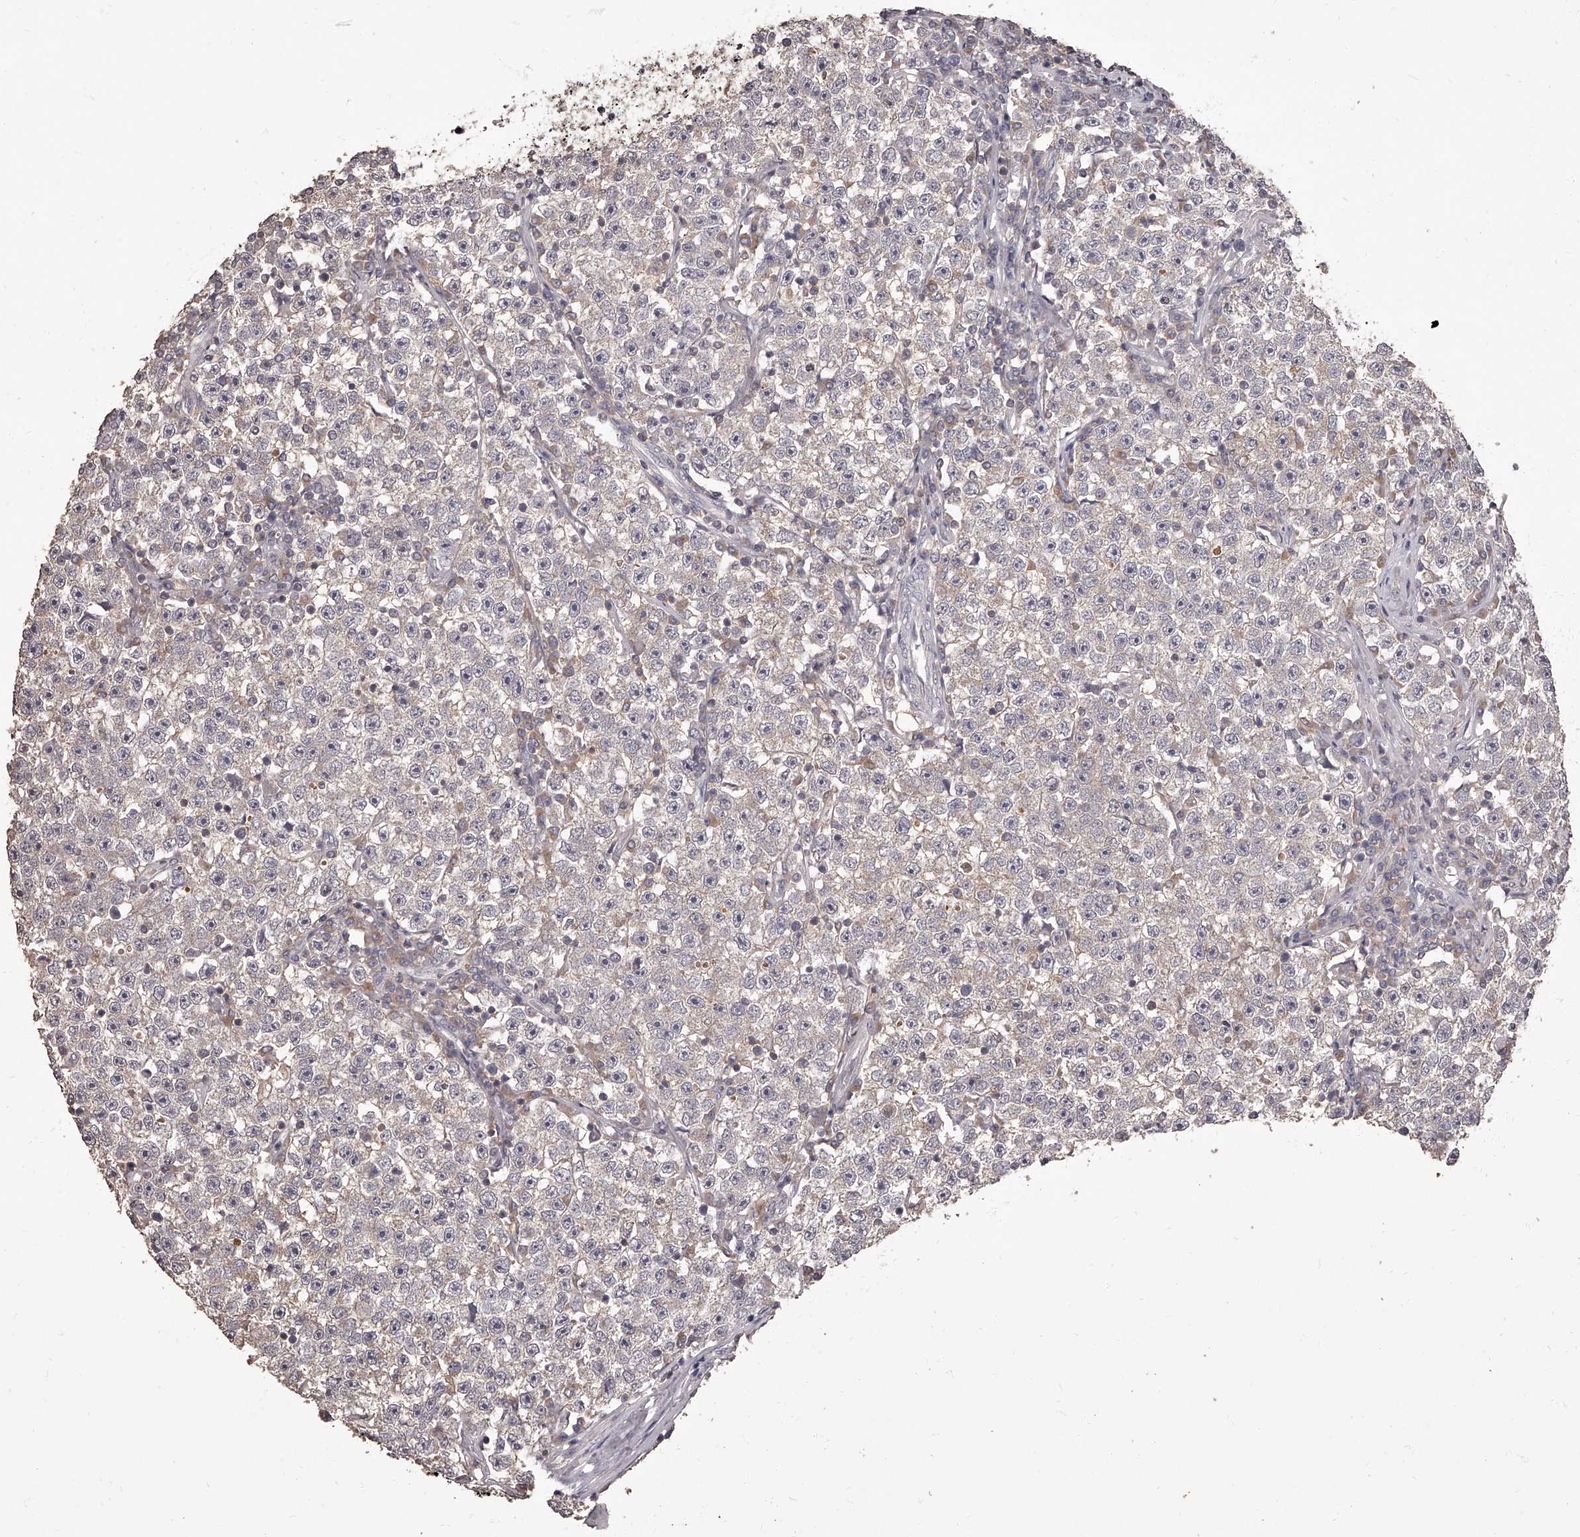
{"staining": {"intensity": "negative", "quantity": "none", "location": "none"}, "tissue": "testis cancer", "cell_type": "Tumor cells", "image_type": "cancer", "snomed": [{"axis": "morphology", "description": "Seminoma, NOS"}, {"axis": "topography", "description": "Testis"}], "caption": "Testis cancer (seminoma) was stained to show a protein in brown. There is no significant expression in tumor cells. The staining was performed using DAB (3,3'-diaminobenzidine) to visualize the protein expression in brown, while the nuclei were stained in blue with hematoxylin (Magnification: 20x).", "gene": "APEH", "patient": {"sex": "male", "age": 22}}